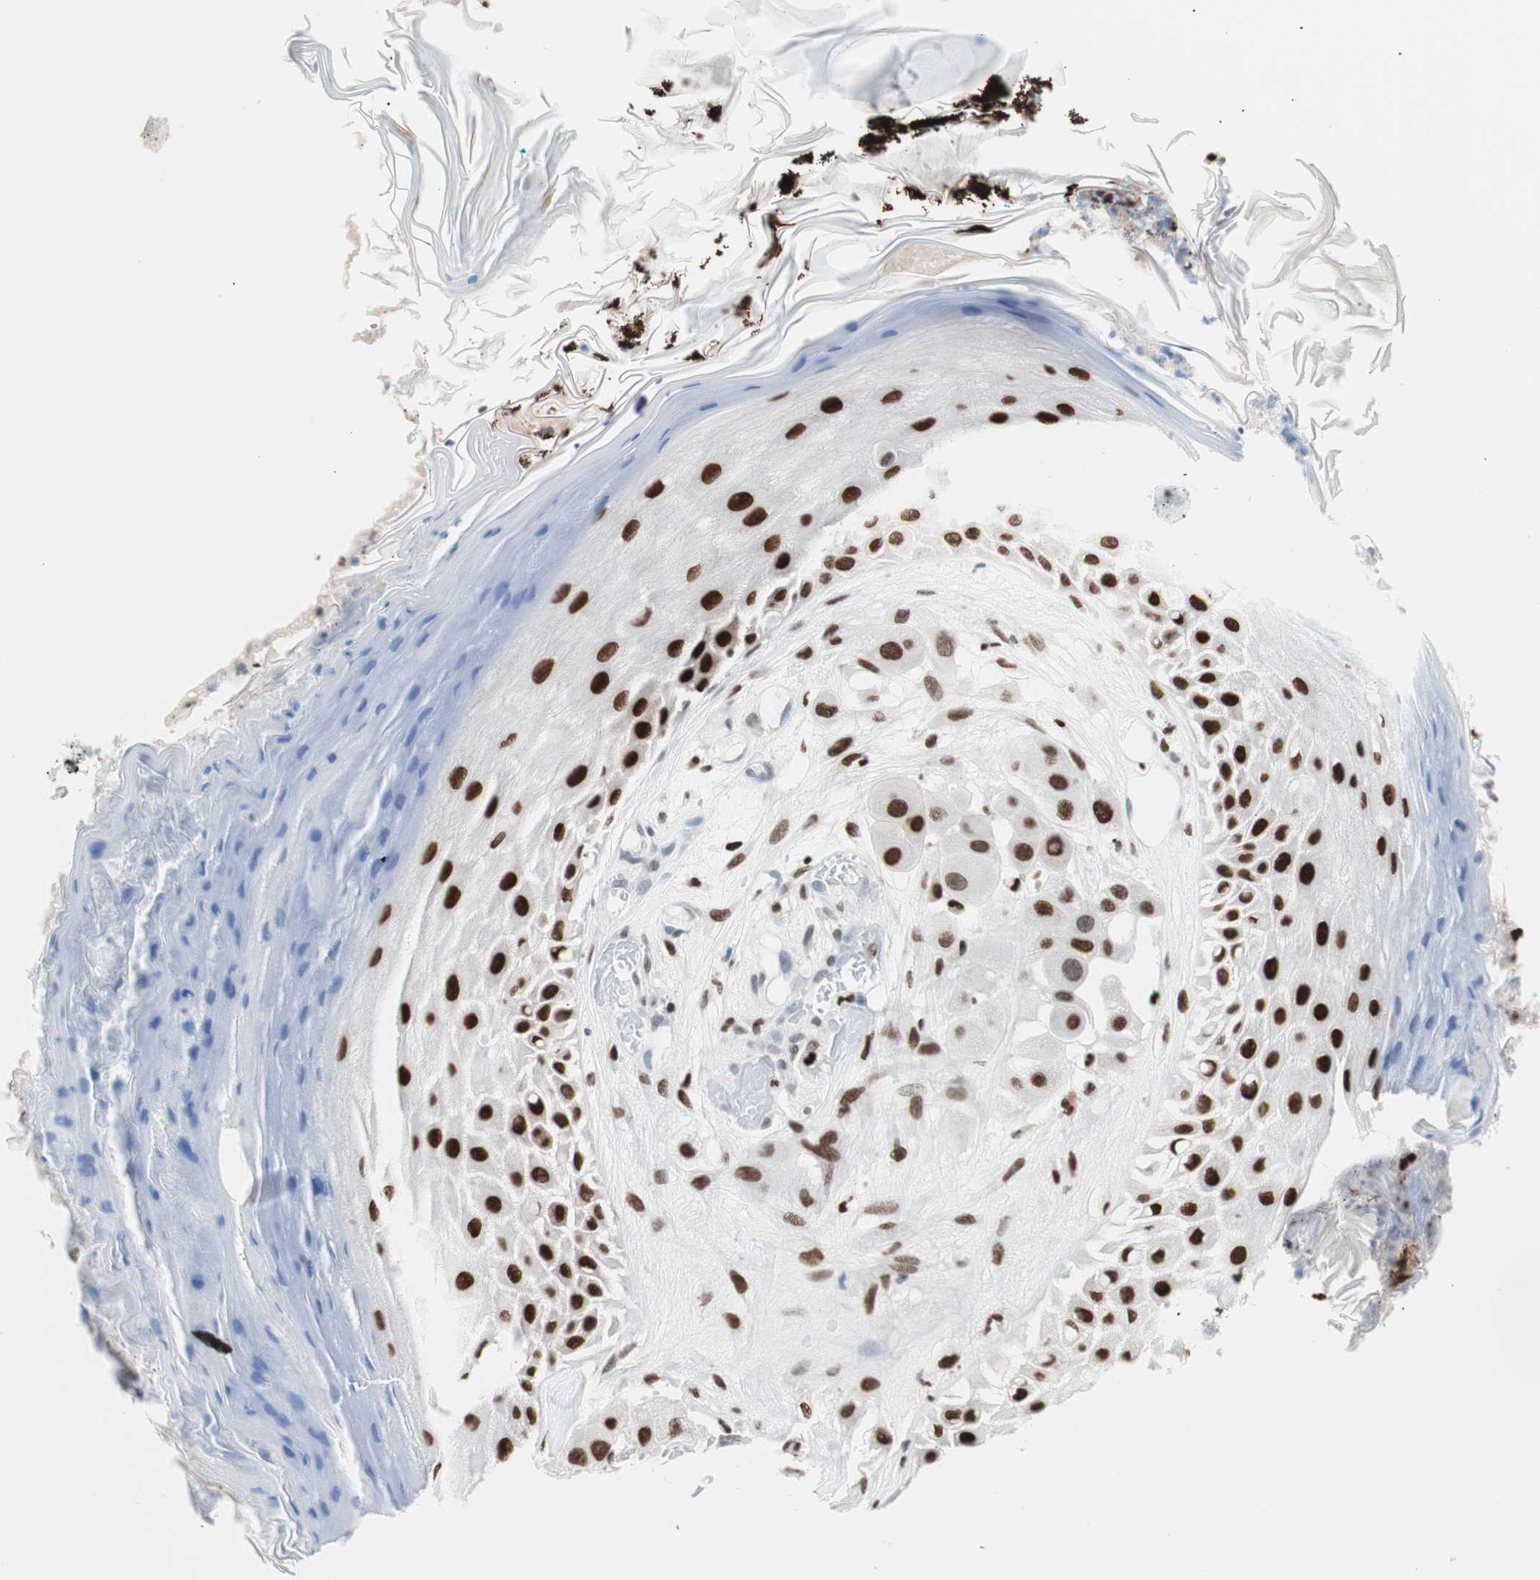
{"staining": {"intensity": "moderate", "quantity": ">75%", "location": "nuclear"}, "tissue": "melanoma", "cell_type": "Tumor cells", "image_type": "cancer", "snomed": [{"axis": "morphology", "description": "Malignant melanoma, NOS"}, {"axis": "topography", "description": "Skin"}], "caption": "Melanoma was stained to show a protein in brown. There is medium levels of moderate nuclear positivity in approximately >75% of tumor cells. The staining was performed using DAB, with brown indicating positive protein expression. Nuclei are stained blue with hematoxylin.", "gene": "CEBPB", "patient": {"sex": "female", "age": 81}}